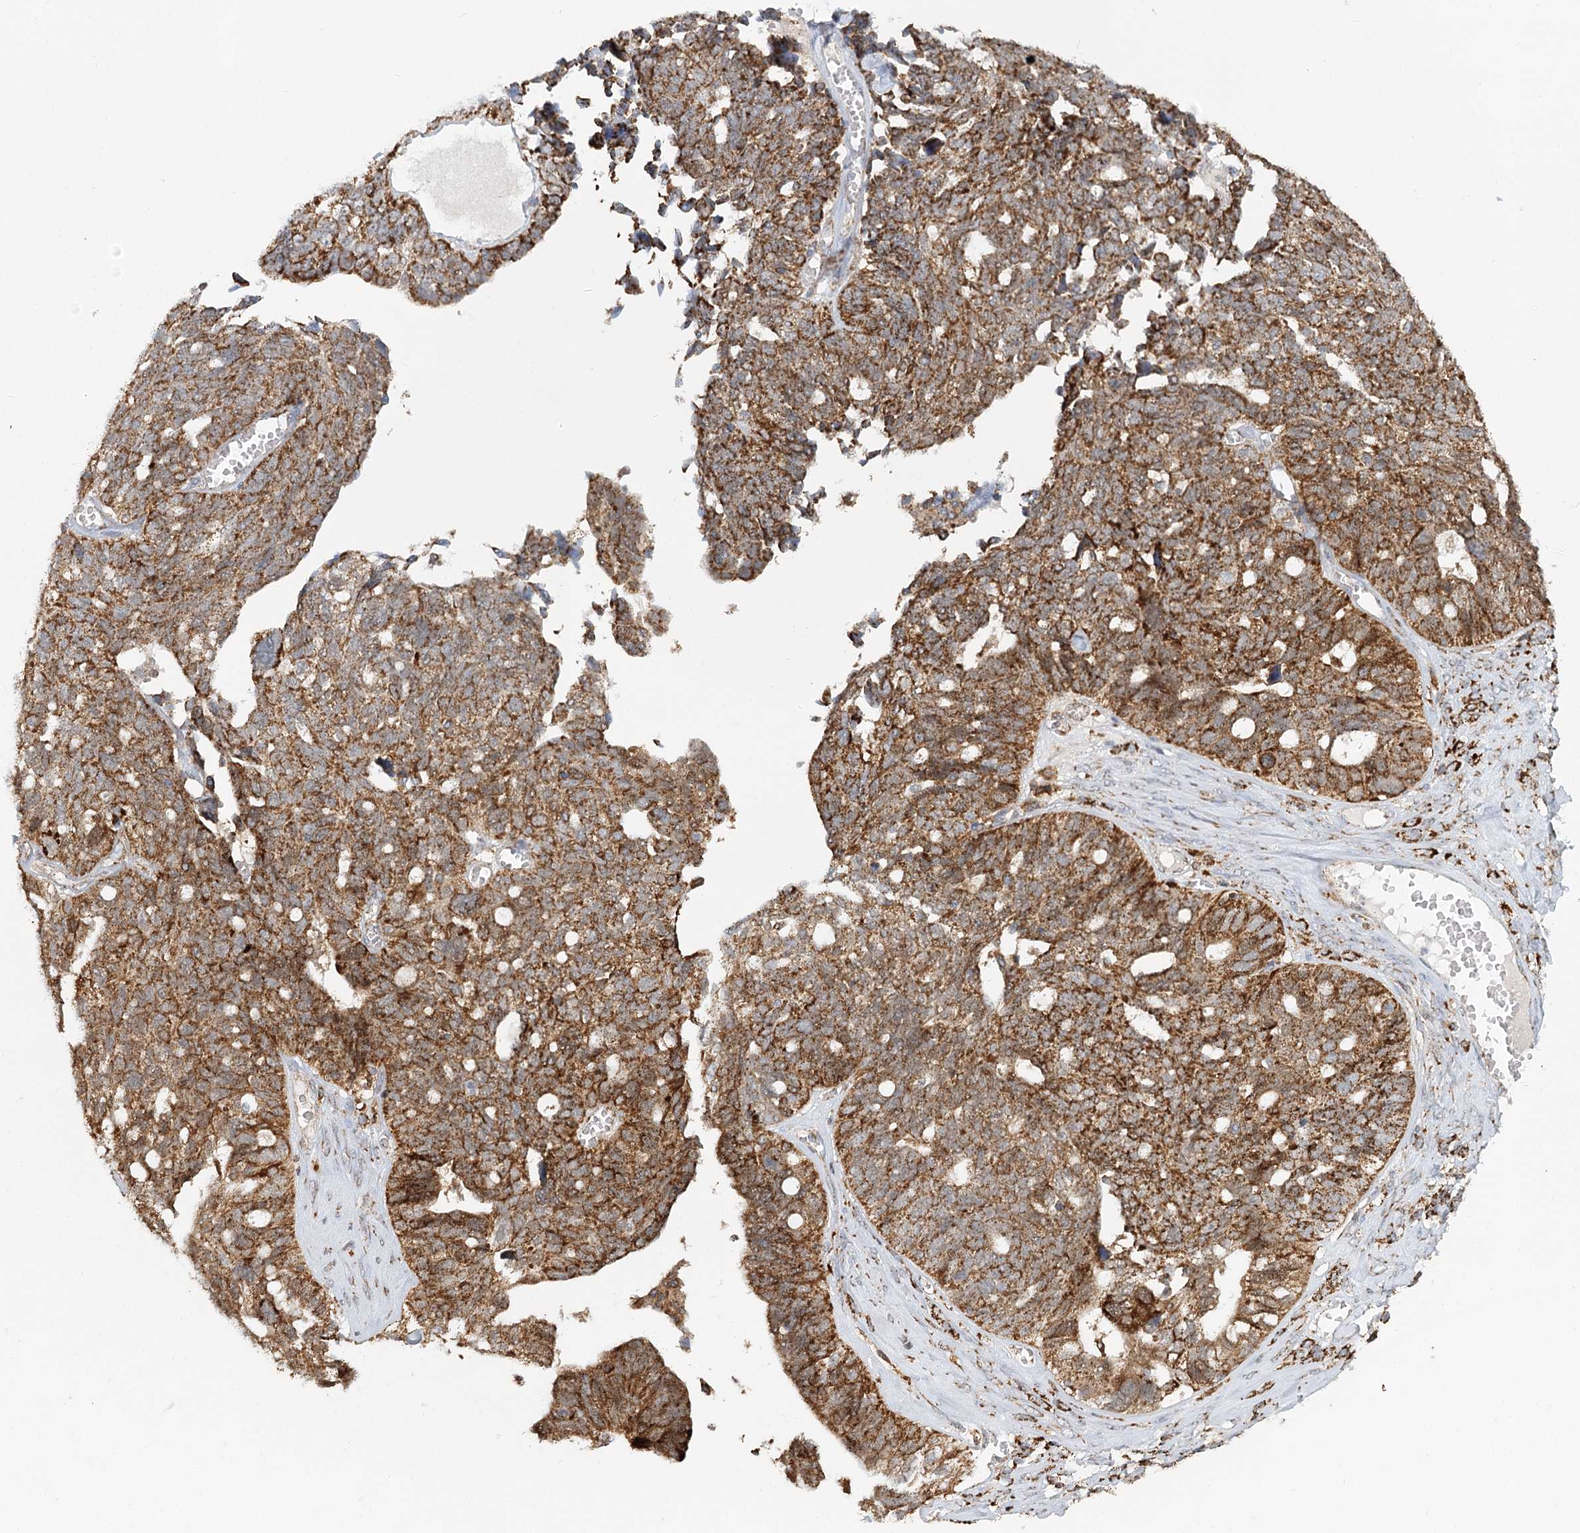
{"staining": {"intensity": "strong", "quantity": ">75%", "location": "cytoplasmic/membranous"}, "tissue": "ovarian cancer", "cell_type": "Tumor cells", "image_type": "cancer", "snomed": [{"axis": "morphology", "description": "Cystadenocarcinoma, serous, NOS"}, {"axis": "topography", "description": "Ovary"}], "caption": "Immunohistochemical staining of human ovarian cancer reveals high levels of strong cytoplasmic/membranous expression in about >75% of tumor cells.", "gene": "TAS1R1", "patient": {"sex": "female", "age": 79}}